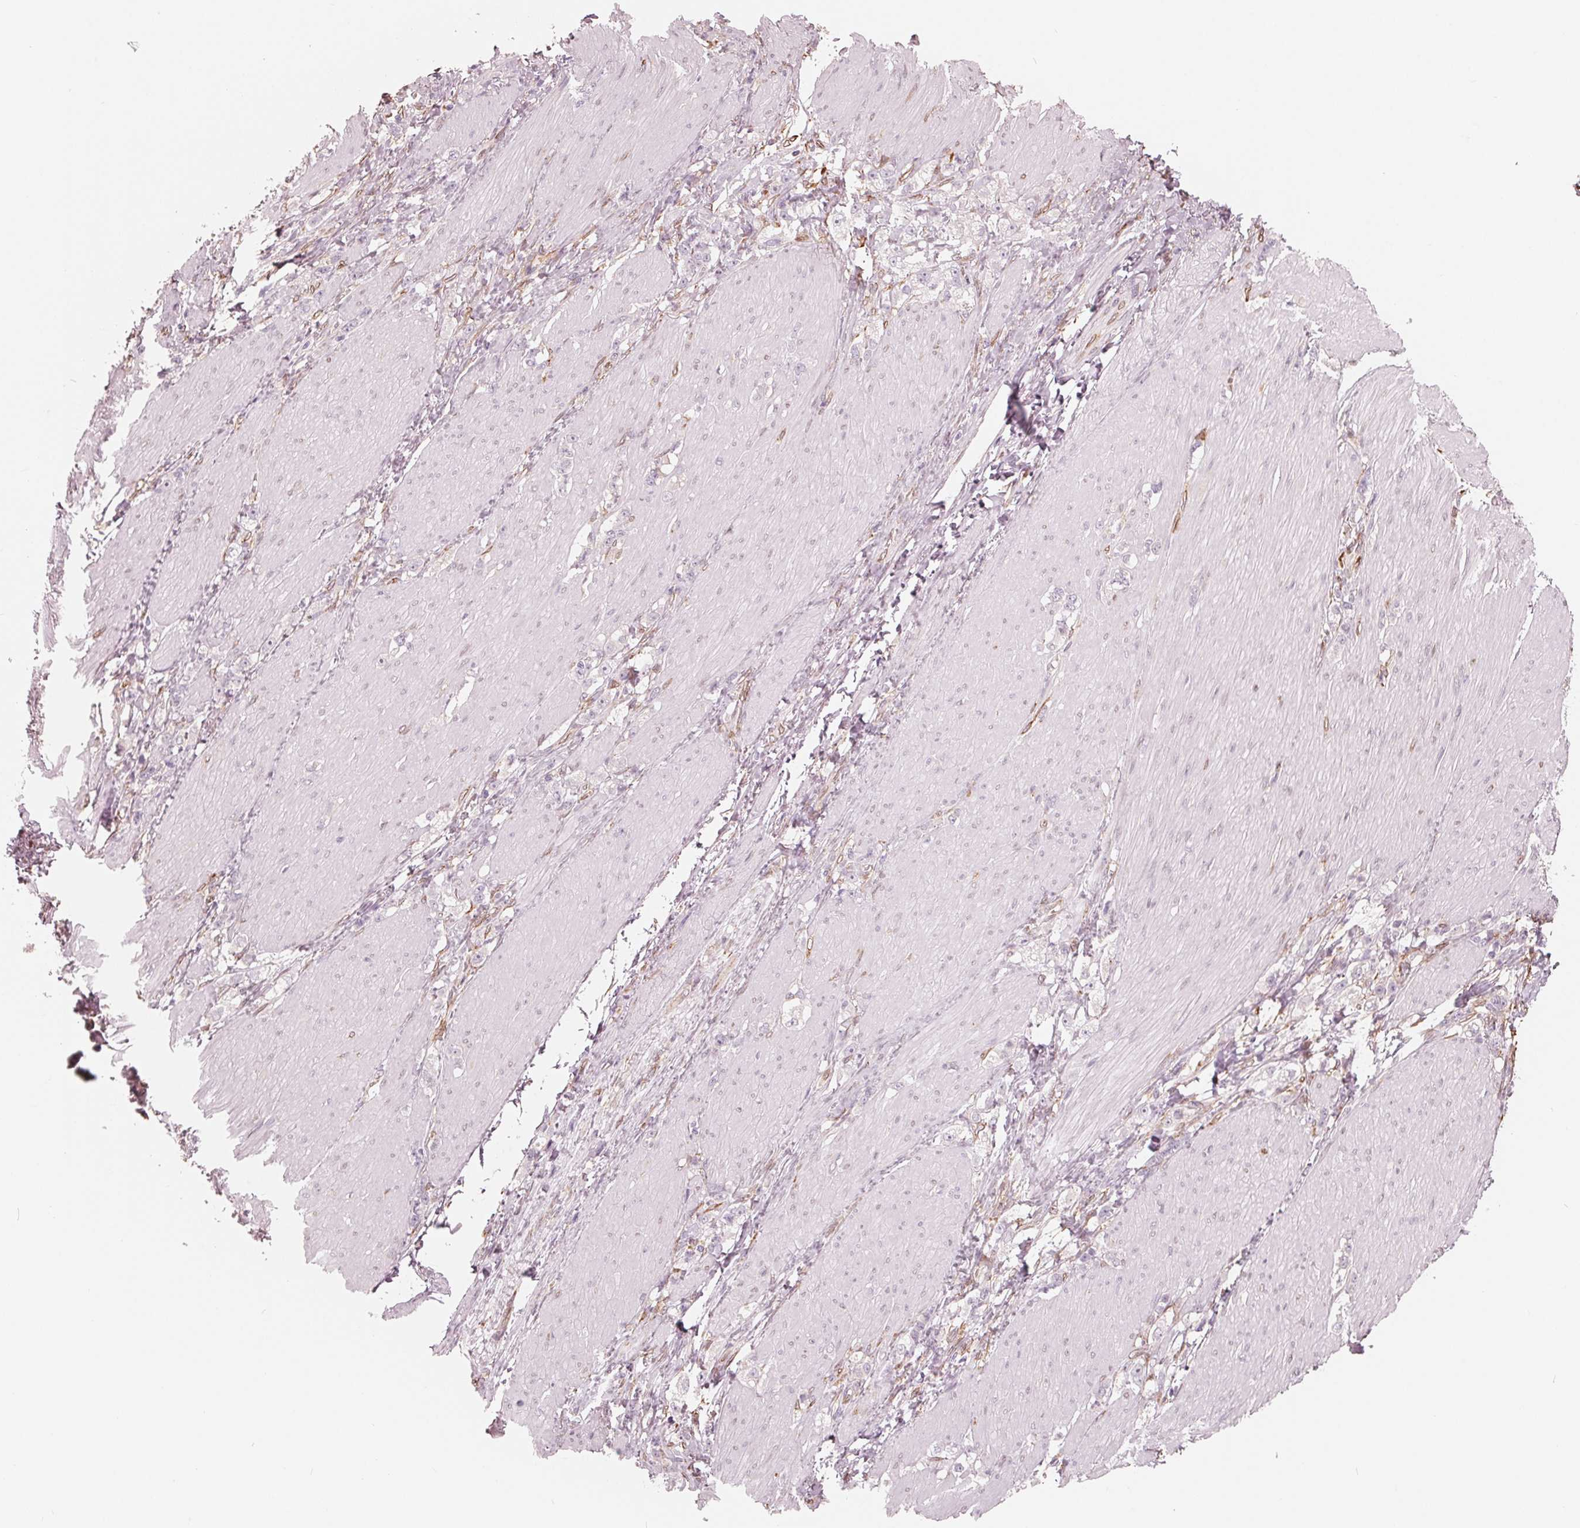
{"staining": {"intensity": "negative", "quantity": "none", "location": "none"}, "tissue": "stomach cancer", "cell_type": "Tumor cells", "image_type": "cancer", "snomed": [{"axis": "morphology", "description": "Adenocarcinoma, NOS"}, {"axis": "topography", "description": "Stomach, lower"}], "caption": "An IHC image of stomach adenocarcinoma is shown. There is no staining in tumor cells of stomach adenocarcinoma.", "gene": "IKBIP", "patient": {"sex": "male", "age": 88}}